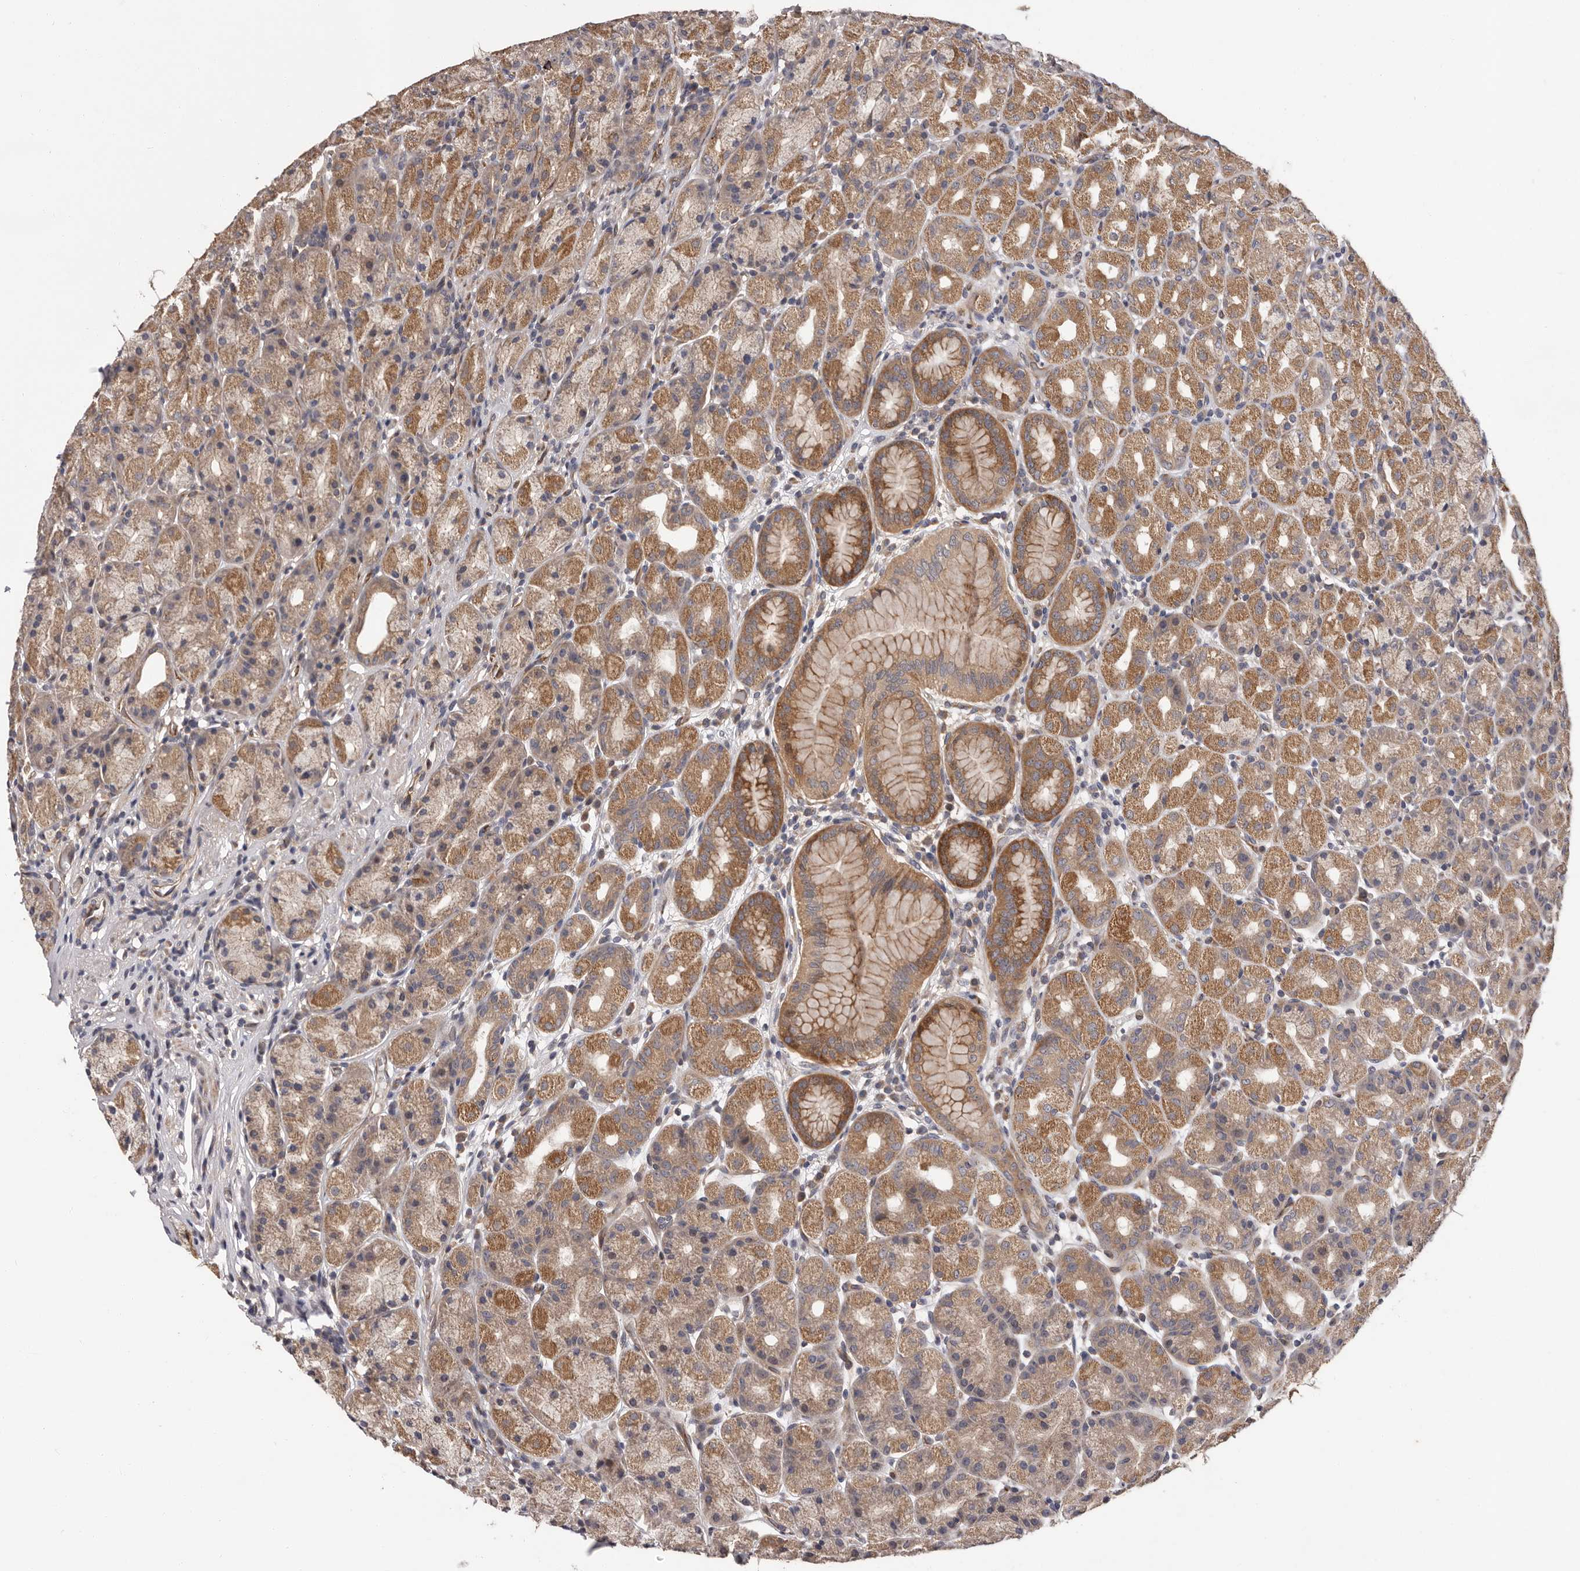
{"staining": {"intensity": "moderate", "quantity": ">75%", "location": "cytoplasmic/membranous"}, "tissue": "stomach", "cell_type": "Glandular cells", "image_type": "normal", "snomed": [{"axis": "morphology", "description": "Normal tissue, NOS"}, {"axis": "topography", "description": "Stomach, upper"}], "caption": "Approximately >75% of glandular cells in unremarkable stomach display moderate cytoplasmic/membranous protein staining as visualized by brown immunohistochemical staining.", "gene": "VPS37A", "patient": {"sex": "male", "age": 68}}